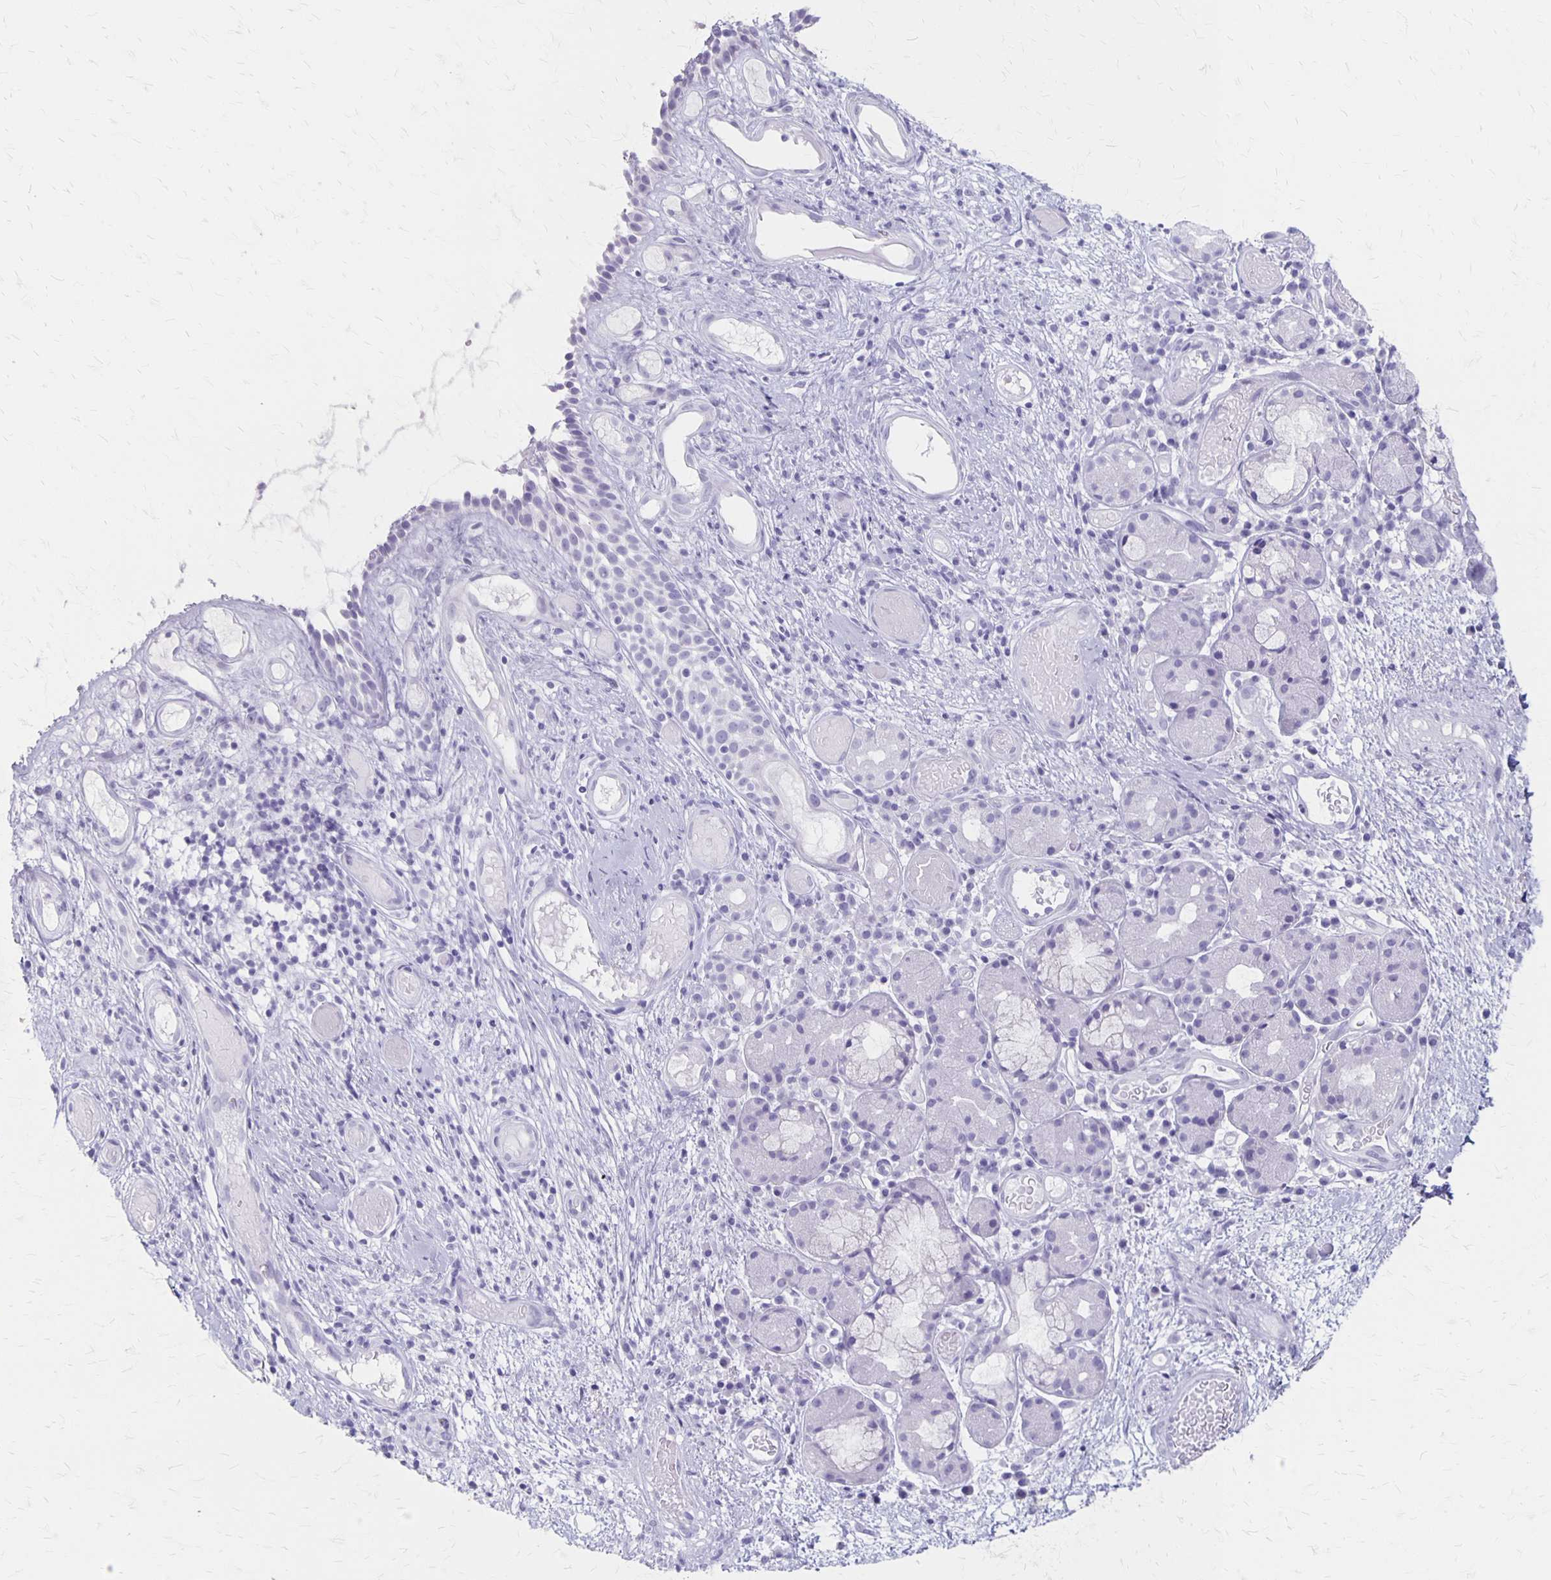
{"staining": {"intensity": "negative", "quantity": "none", "location": "none"}, "tissue": "nasopharynx", "cell_type": "Respiratory epithelial cells", "image_type": "normal", "snomed": [{"axis": "morphology", "description": "Normal tissue, NOS"}, {"axis": "morphology", "description": "Inflammation, NOS"}, {"axis": "topography", "description": "Nasopharynx"}], "caption": "Photomicrograph shows no significant protein positivity in respiratory epithelial cells of normal nasopharynx. The staining is performed using DAB brown chromogen with nuclei counter-stained in using hematoxylin.", "gene": "MAGEC2", "patient": {"sex": "male", "age": 54}}